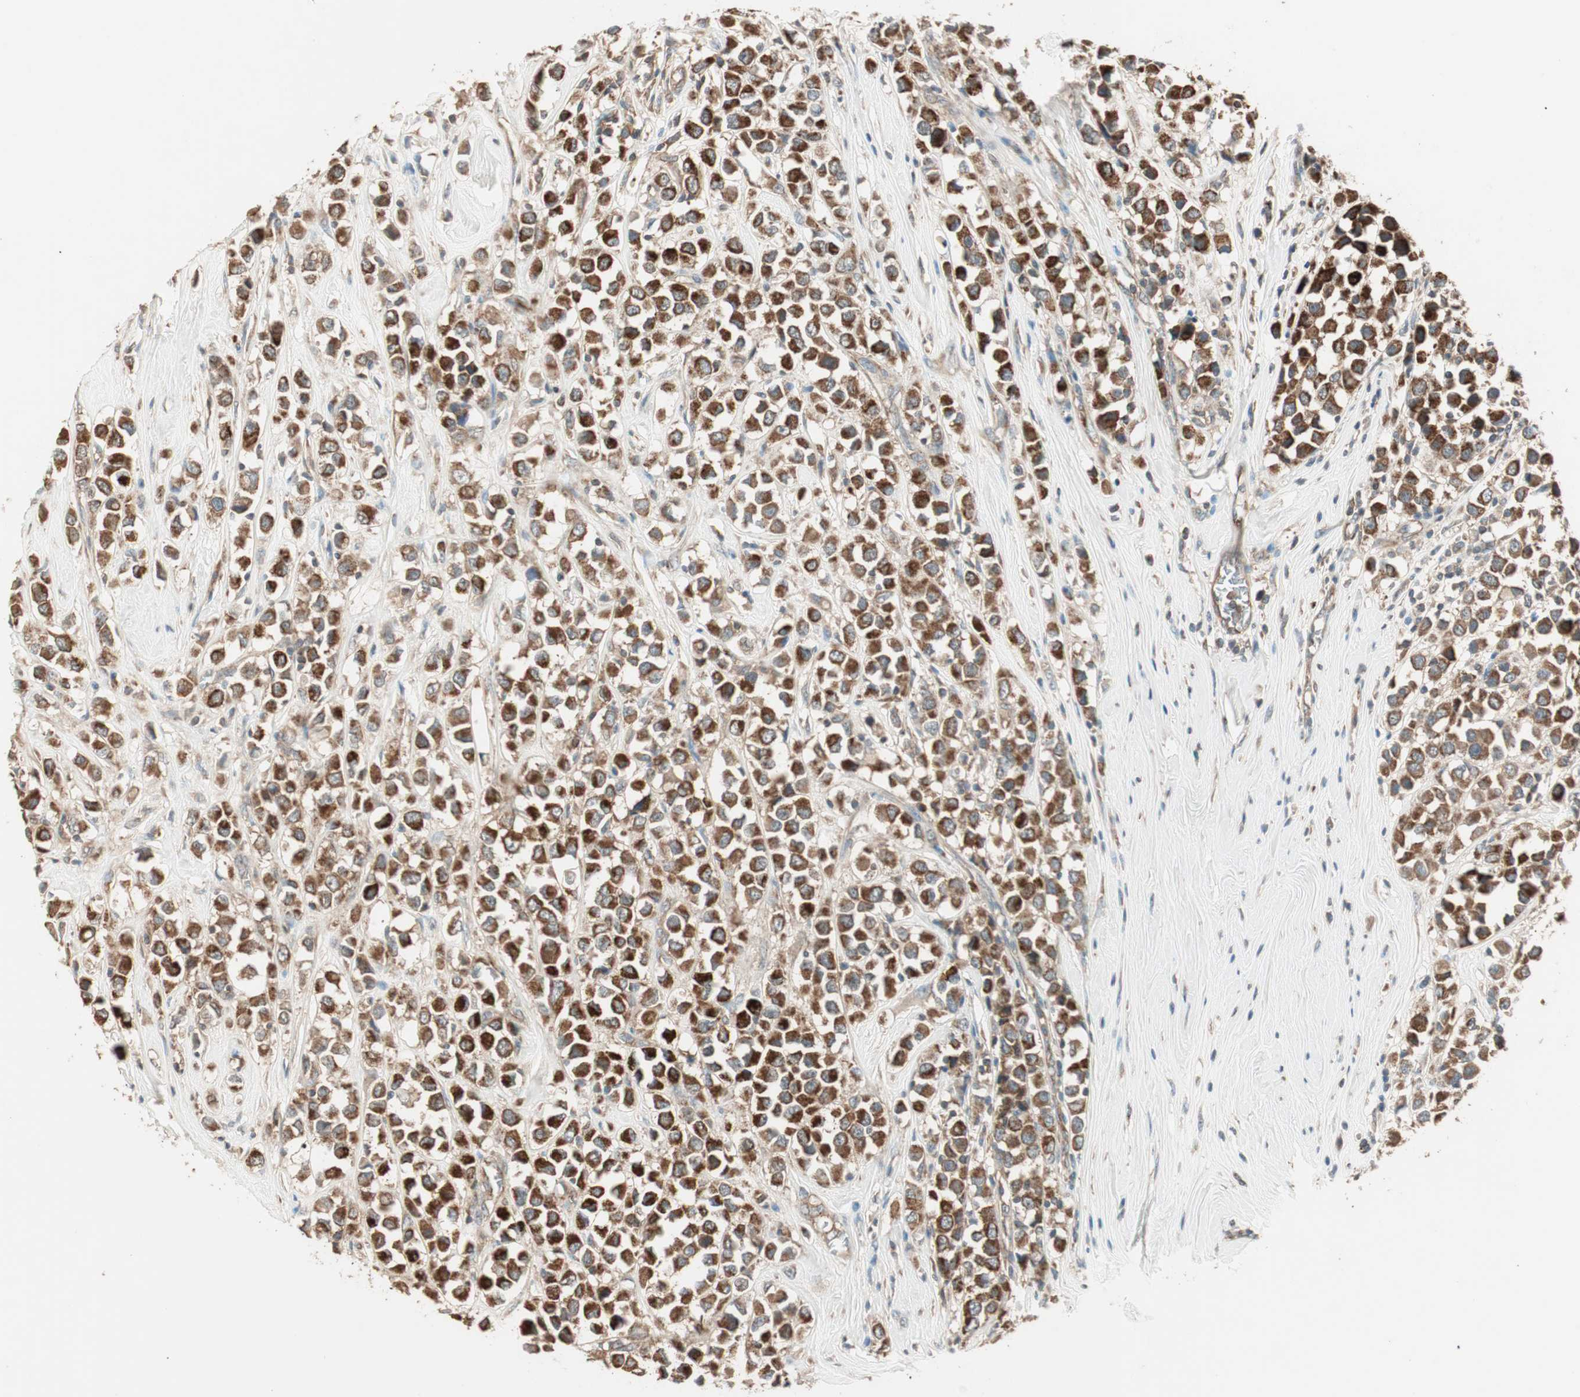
{"staining": {"intensity": "strong", "quantity": ">75%", "location": "cytoplasmic/membranous"}, "tissue": "breast cancer", "cell_type": "Tumor cells", "image_type": "cancer", "snomed": [{"axis": "morphology", "description": "Duct carcinoma"}, {"axis": "topography", "description": "Breast"}], "caption": "IHC histopathology image of human breast infiltrating ductal carcinoma stained for a protein (brown), which displays high levels of strong cytoplasmic/membranous expression in about >75% of tumor cells.", "gene": "CC2D1A", "patient": {"sex": "female", "age": 61}}